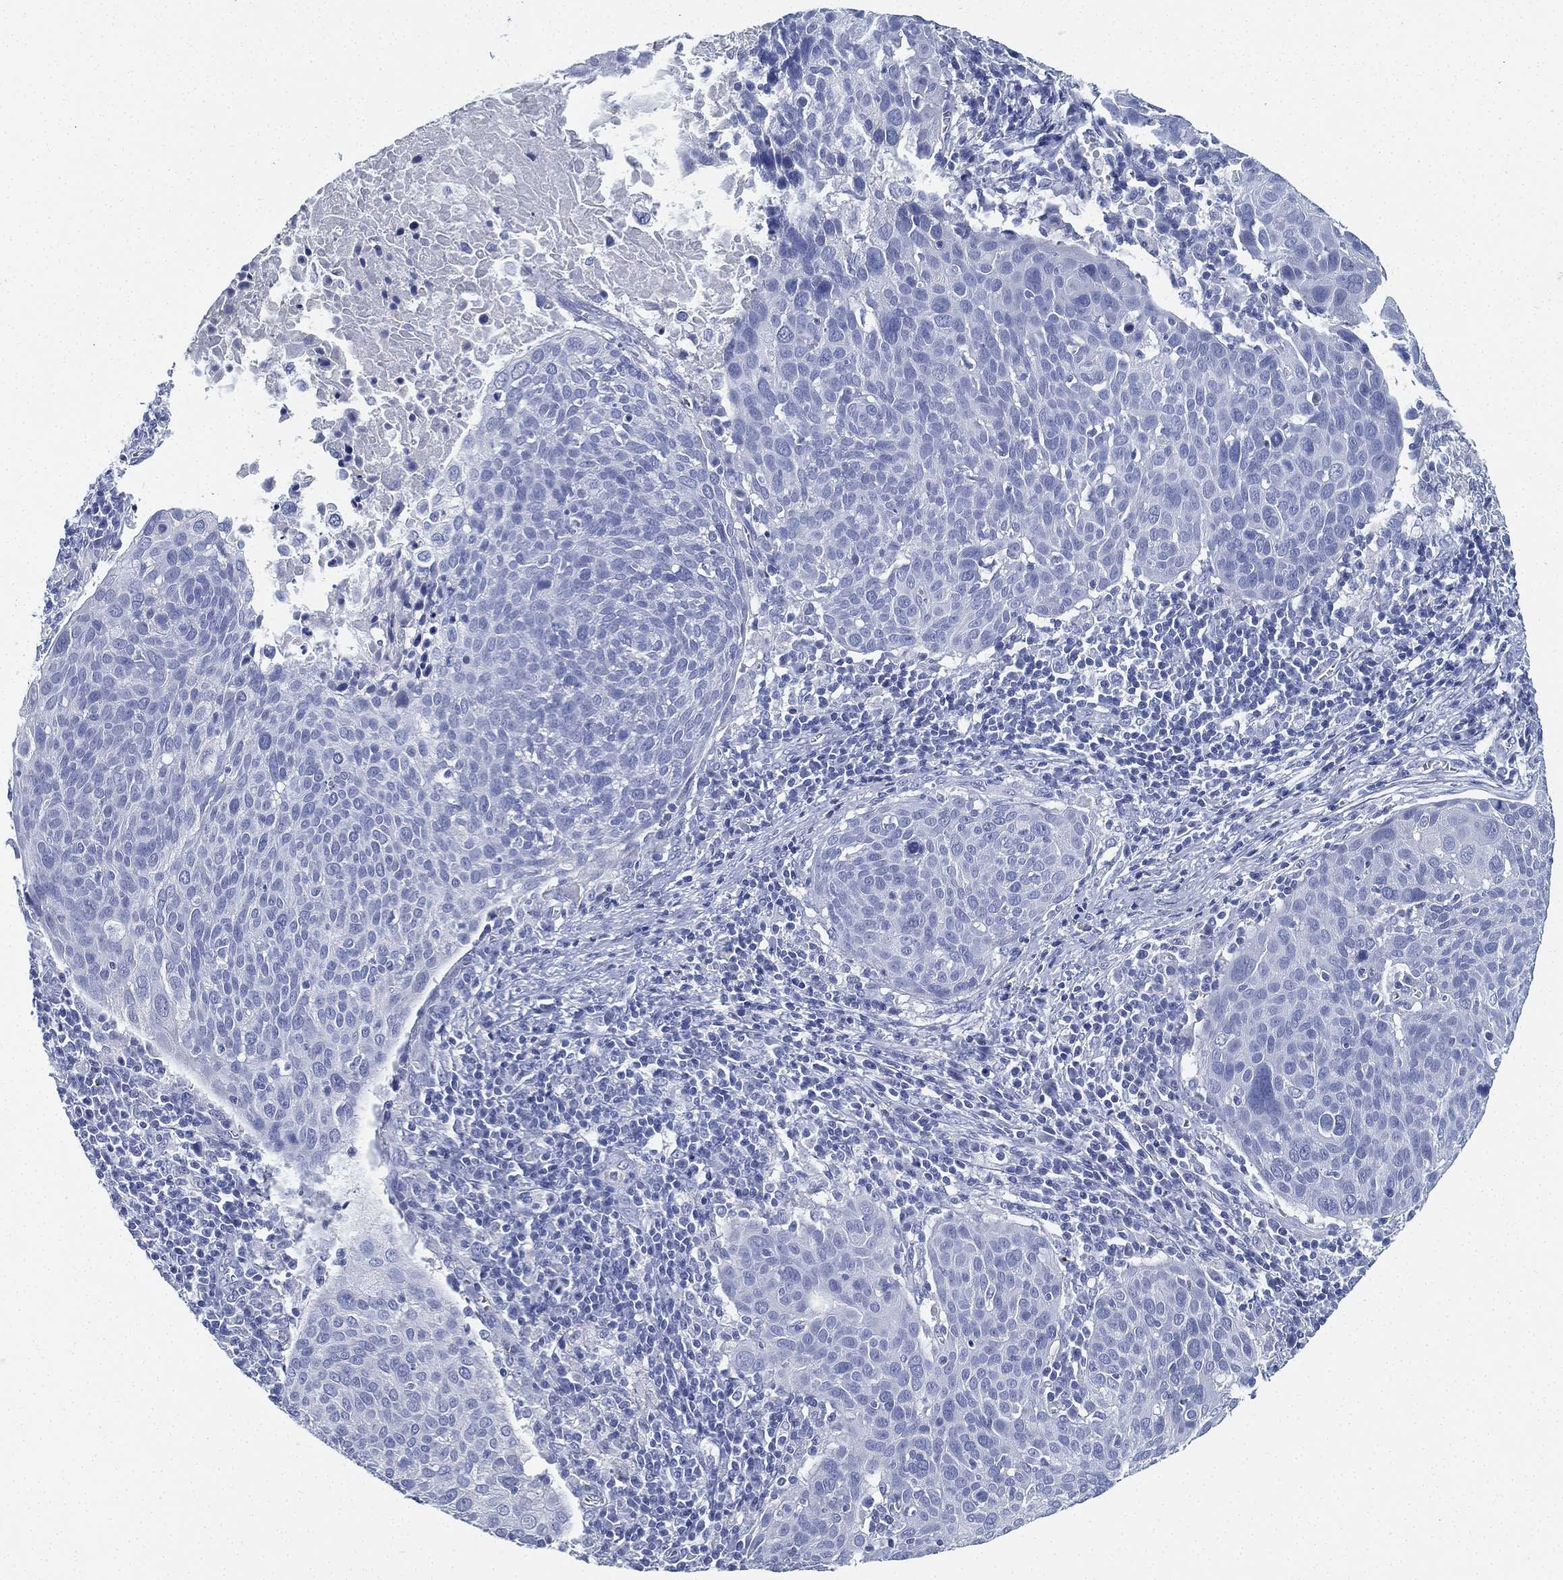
{"staining": {"intensity": "negative", "quantity": "none", "location": "none"}, "tissue": "cervical cancer", "cell_type": "Tumor cells", "image_type": "cancer", "snomed": [{"axis": "morphology", "description": "Squamous cell carcinoma, NOS"}, {"axis": "topography", "description": "Cervix"}], "caption": "This image is of cervical cancer stained with IHC to label a protein in brown with the nuclei are counter-stained blue. There is no staining in tumor cells.", "gene": "DEFB121", "patient": {"sex": "female", "age": 39}}